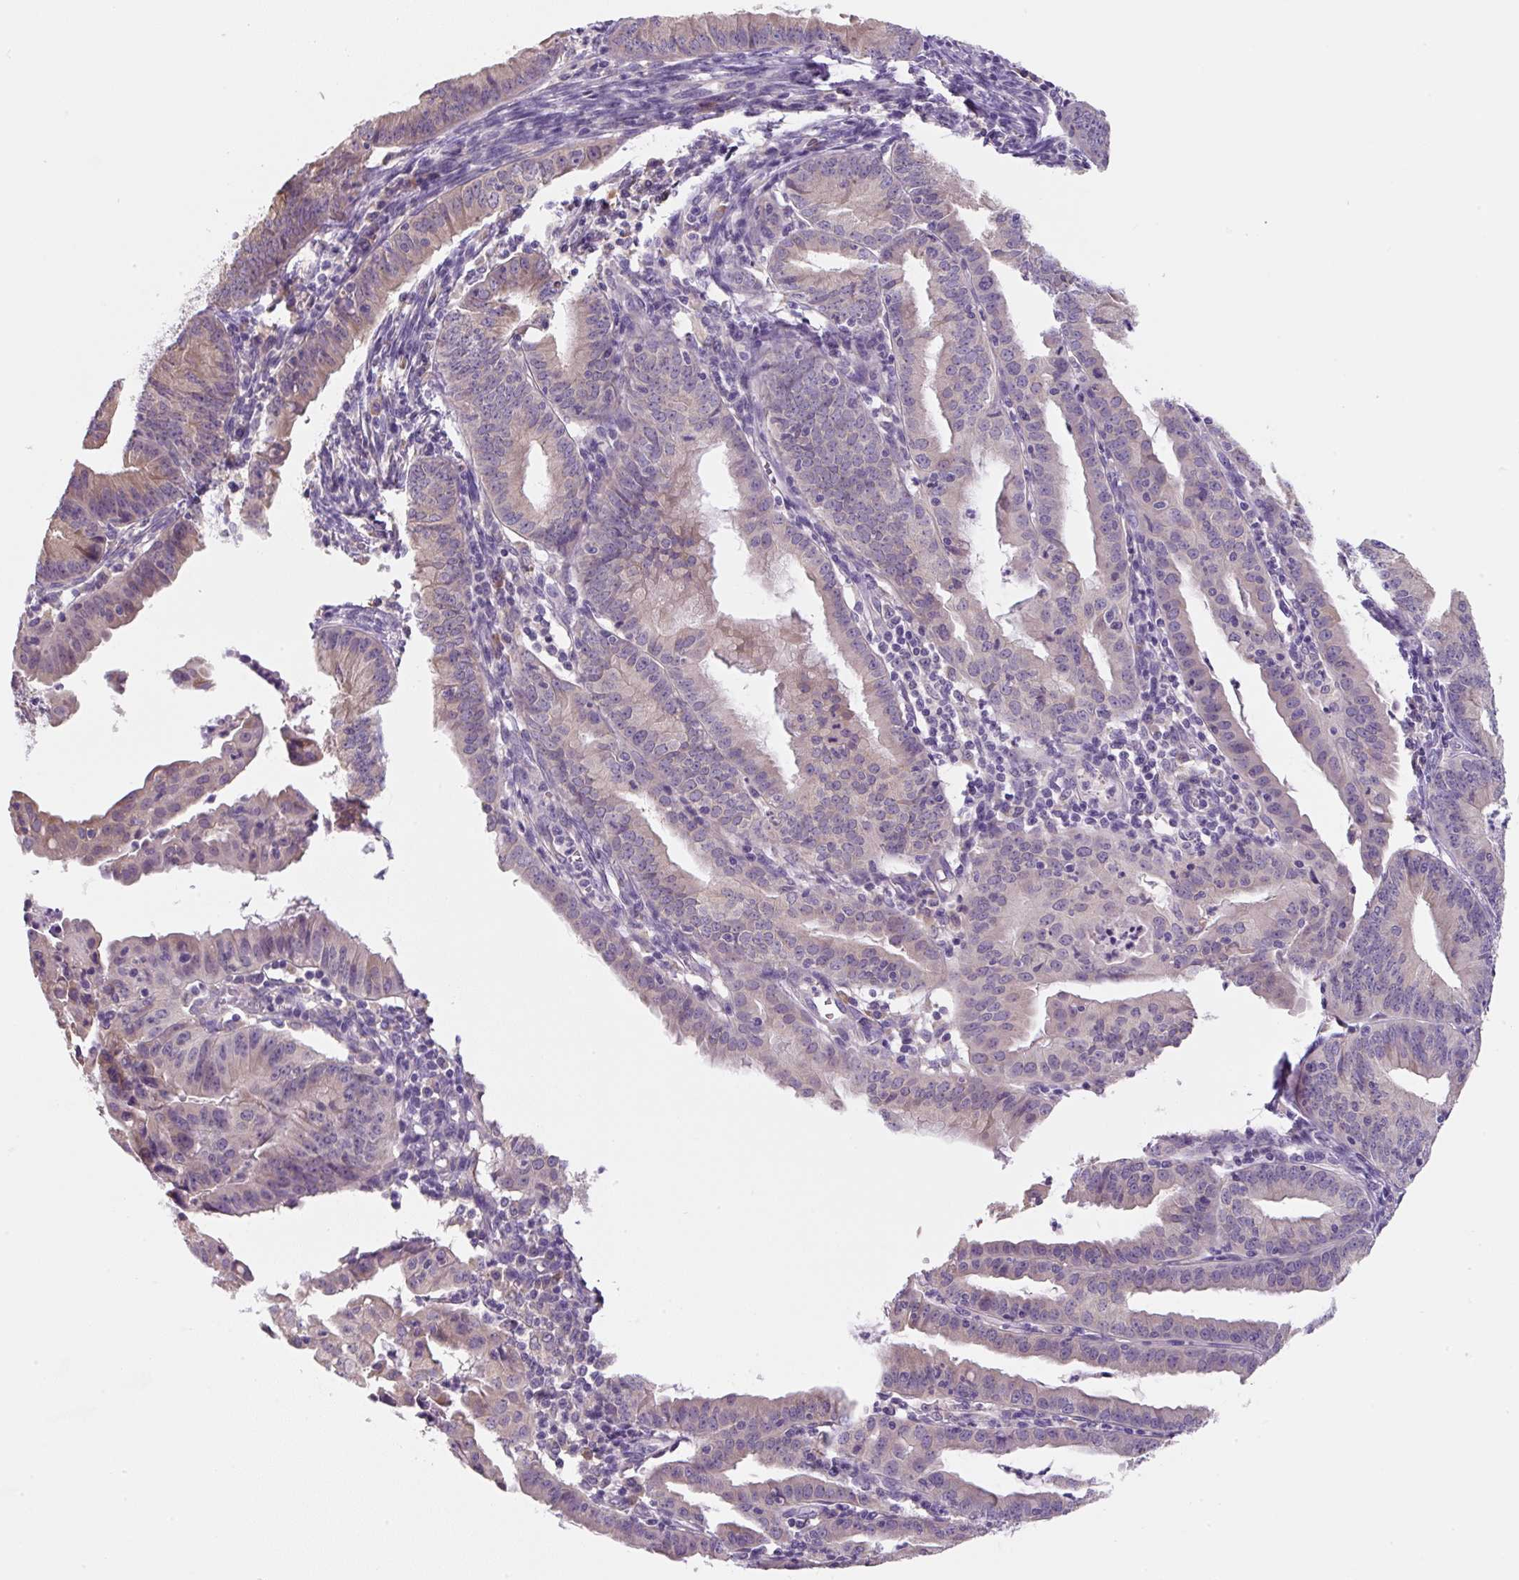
{"staining": {"intensity": "moderate", "quantity": "<25%", "location": "cytoplasmic/membranous"}, "tissue": "endometrial cancer", "cell_type": "Tumor cells", "image_type": "cancer", "snomed": [{"axis": "morphology", "description": "Adenocarcinoma, NOS"}, {"axis": "topography", "description": "Endometrium"}], "caption": "Immunohistochemical staining of human endometrial cancer (adenocarcinoma) exhibits moderate cytoplasmic/membranous protein positivity in about <25% of tumor cells.", "gene": "FZD5", "patient": {"sex": "female", "age": 60}}